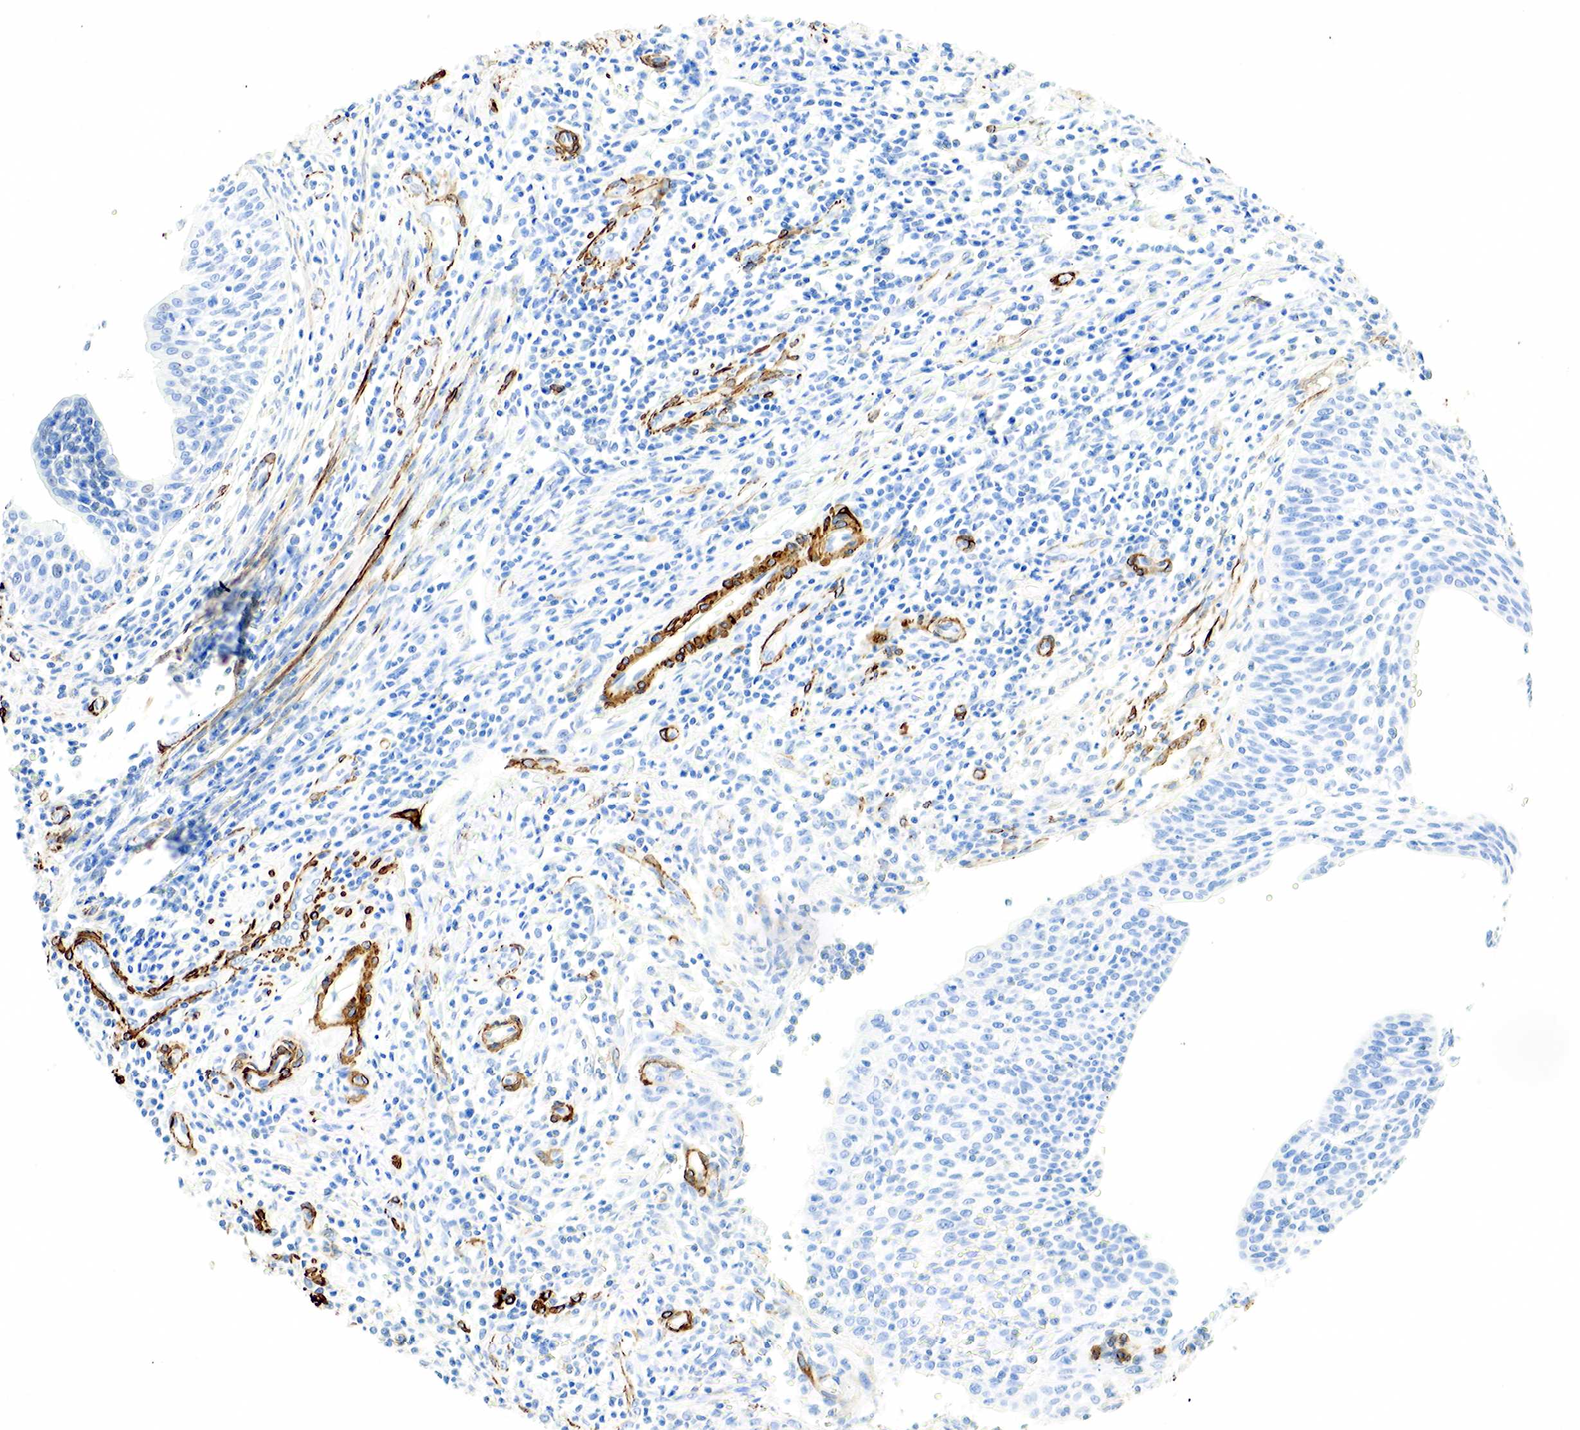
{"staining": {"intensity": "negative", "quantity": "none", "location": "none"}, "tissue": "cervical cancer", "cell_type": "Tumor cells", "image_type": "cancer", "snomed": [{"axis": "morphology", "description": "Squamous cell carcinoma, NOS"}, {"axis": "topography", "description": "Cervix"}], "caption": "The histopathology image displays no significant staining in tumor cells of cervical squamous cell carcinoma.", "gene": "ACTA1", "patient": {"sex": "female", "age": 41}}